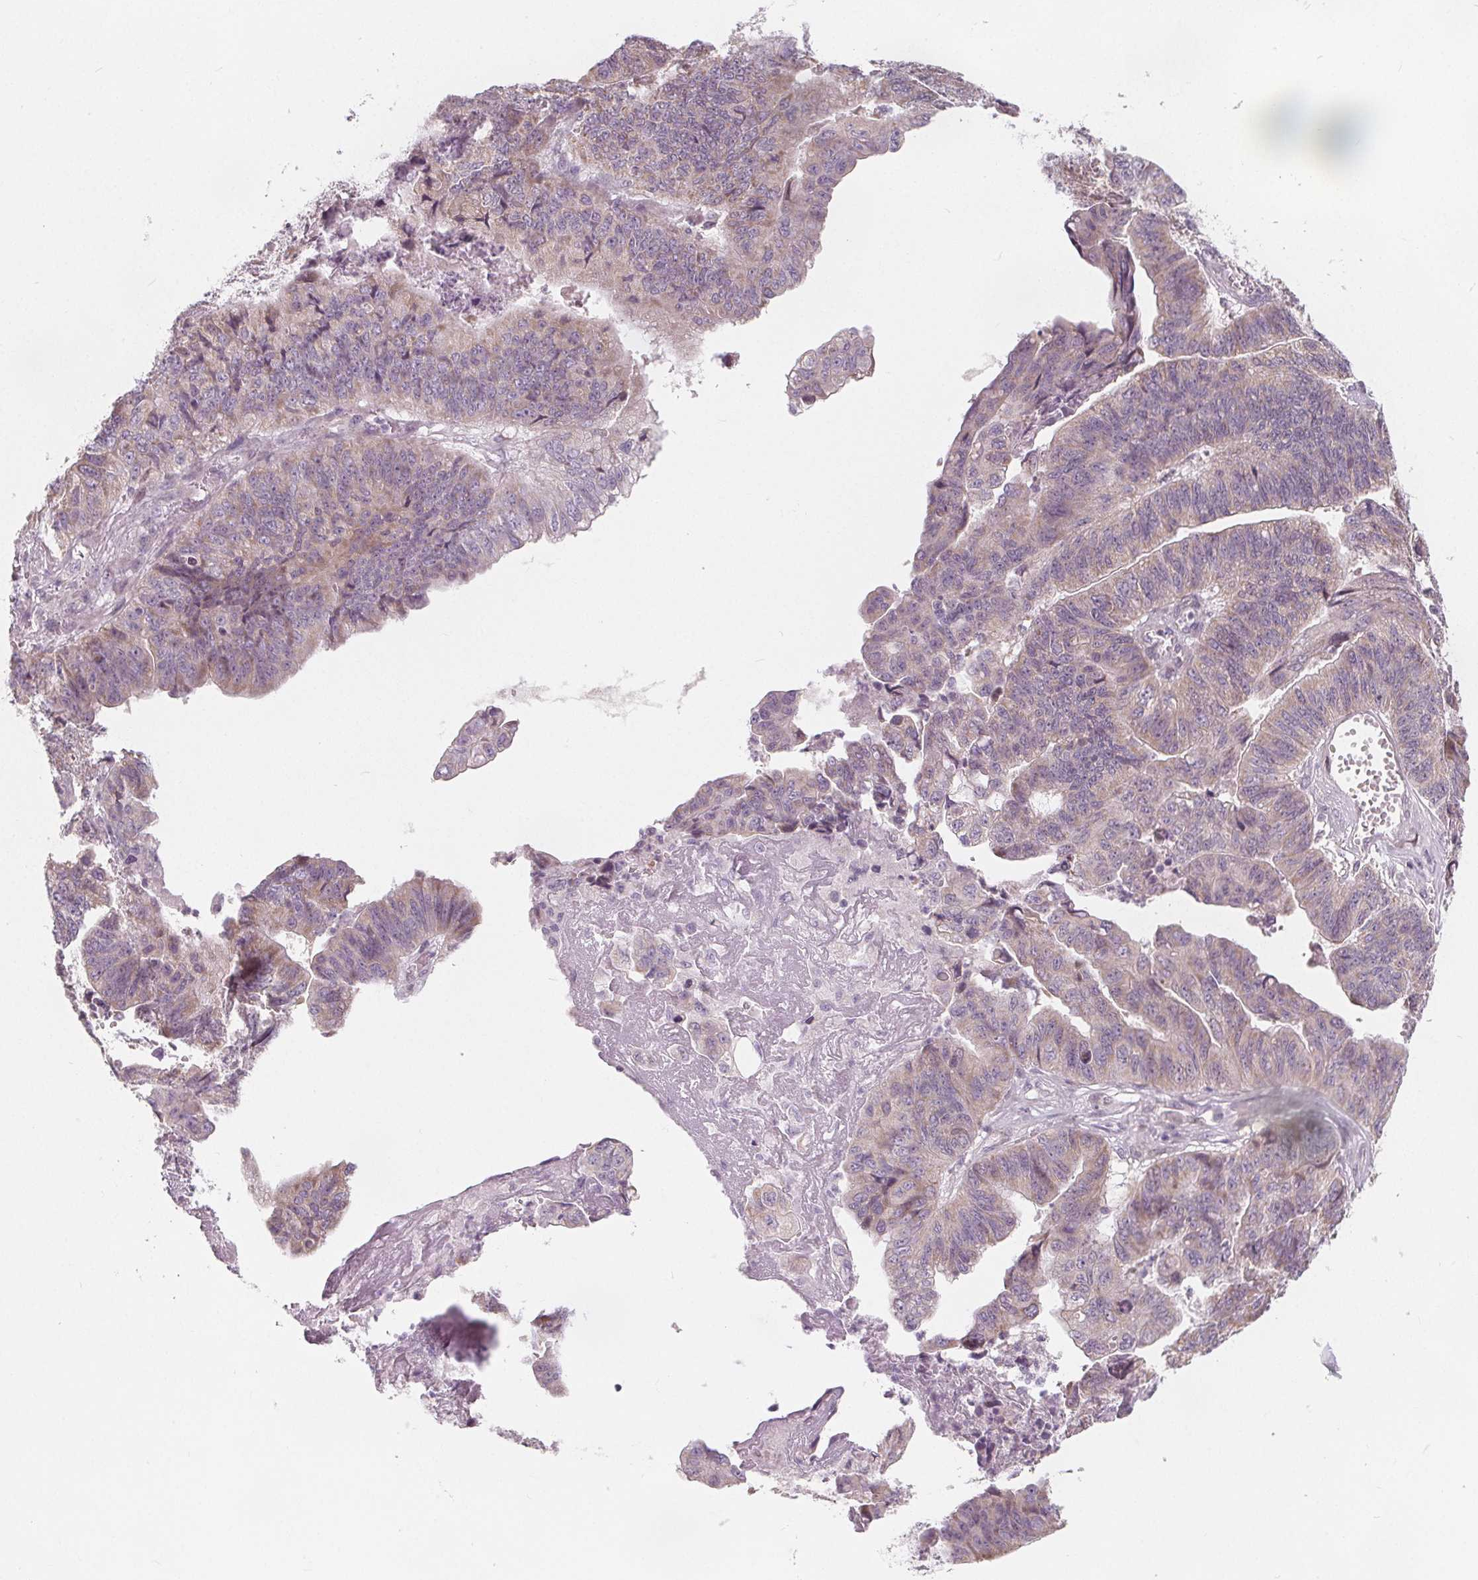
{"staining": {"intensity": "weak", "quantity": ">75%", "location": "cytoplasmic/membranous"}, "tissue": "stomach cancer", "cell_type": "Tumor cells", "image_type": "cancer", "snomed": [{"axis": "morphology", "description": "Adenocarcinoma, NOS"}, {"axis": "topography", "description": "Stomach, lower"}], "caption": "Protein staining of stomach cancer tissue shows weak cytoplasmic/membranous expression in about >75% of tumor cells. The staining is performed using DAB brown chromogen to label protein expression. The nuclei are counter-stained blue using hematoxylin.", "gene": "NUP210L", "patient": {"sex": "male", "age": 77}}